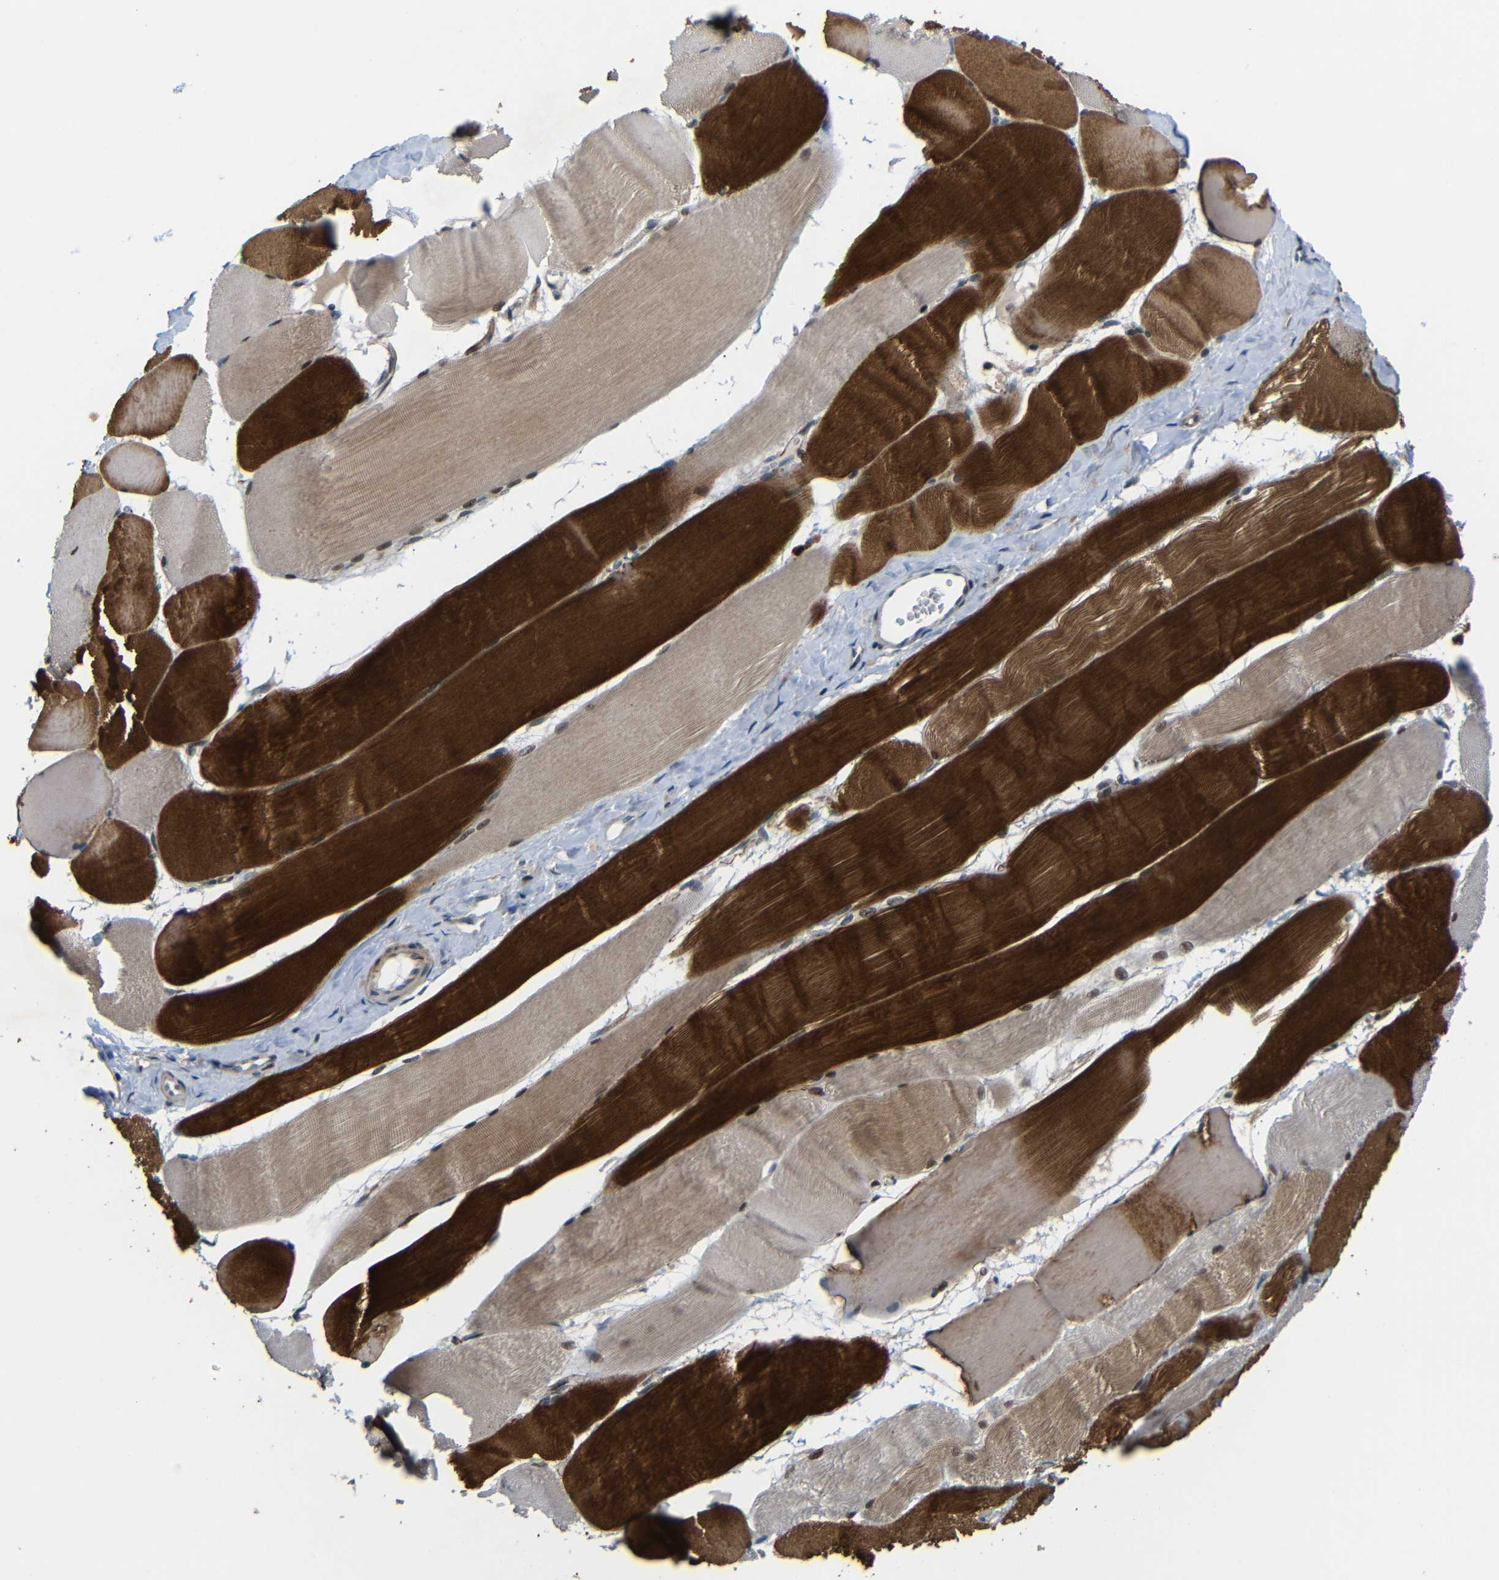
{"staining": {"intensity": "strong", "quantity": ">75%", "location": "cytoplasmic/membranous"}, "tissue": "skeletal muscle", "cell_type": "Myocytes", "image_type": "normal", "snomed": [{"axis": "morphology", "description": "Normal tissue, NOS"}, {"axis": "morphology", "description": "Squamous cell carcinoma, NOS"}, {"axis": "topography", "description": "Skeletal muscle"}], "caption": "Human skeletal muscle stained with a brown dye exhibits strong cytoplasmic/membranous positive positivity in about >75% of myocytes.", "gene": "SYDE1", "patient": {"sex": "male", "age": 51}}